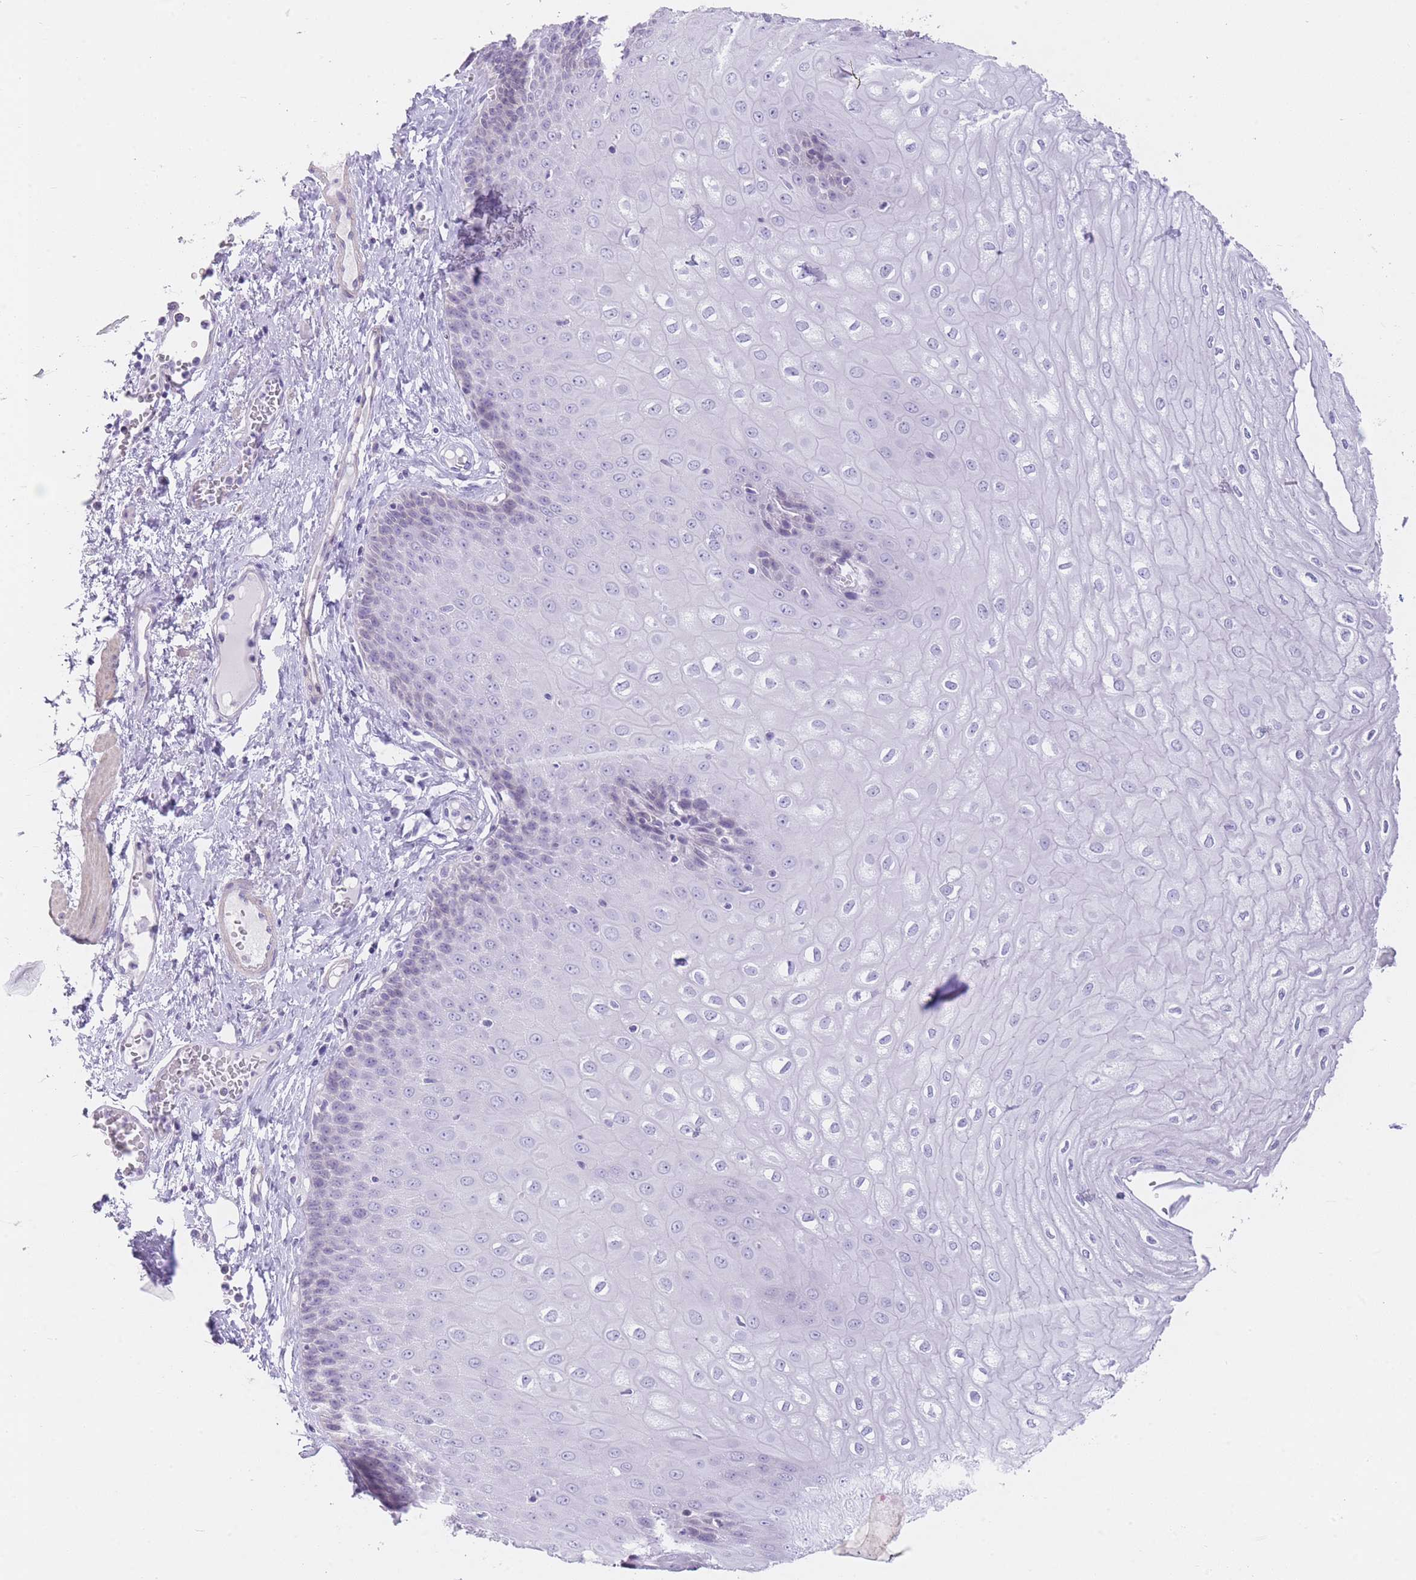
{"staining": {"intensity": "negative", "quantity": "none", "location": "none"}, "tissue": "esophagus", "cell_type": "Squamous epithelial cells", "image_type": "normal", "snomed": [{"axis": "morphology", "description": "Normal tissue, NOS"}, {"axis": "topography", "description": "Esophagus"}], "caption": "High magnification brightfield microscopy of benign esophagus stained with DAB (brown) and counterstained with hematoxylin (blue): squamous epithelial cells show no significant staining. The staining is performed using DAB brown chromogen with nuclei counter-stained in using hematoxylin.", "gene": "OR11H12", "patient": {"sex": "male", "age": 60}}